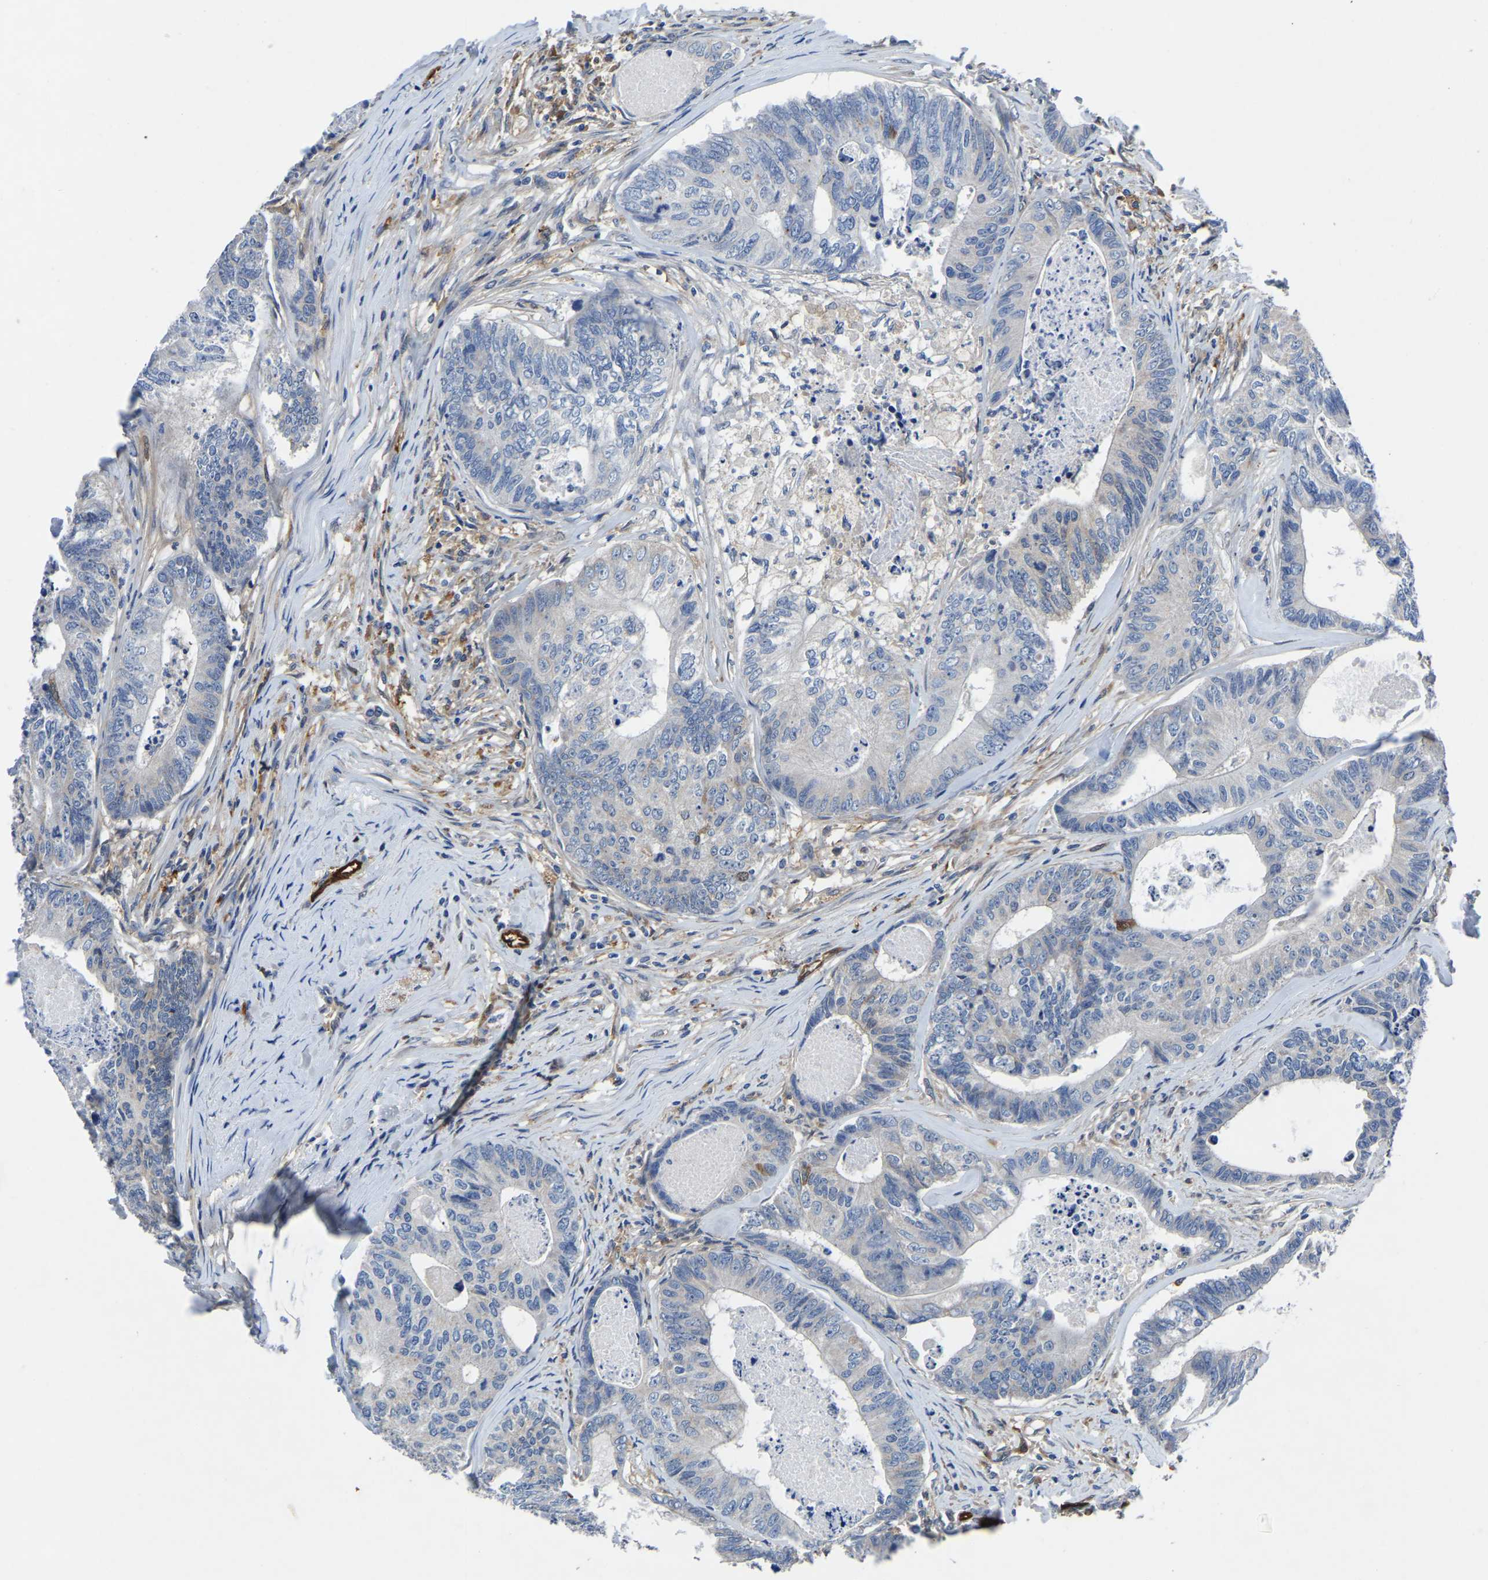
{"staining": {"intensity": "moderate", "quantity": "<25%", "location": "cytoplasmic/membranous"}, "tissue": "colorectal cancer", "cell_type": "Tumor cells", "image_type": "cancer", "snomed": [{"axis": "morphology", "description": "Adenocarcinoma, NOS"}, {"axis": "topography", "description": "Colon"}], "caption": "A low amount of moderate cytoplasmic/membranous positivity is present in approximately <25% of tumor cells in adenocarcinoma (colorectal) tissue.", "gene": "ATG2B", "patient": {"sex": "female", "age": 67}}